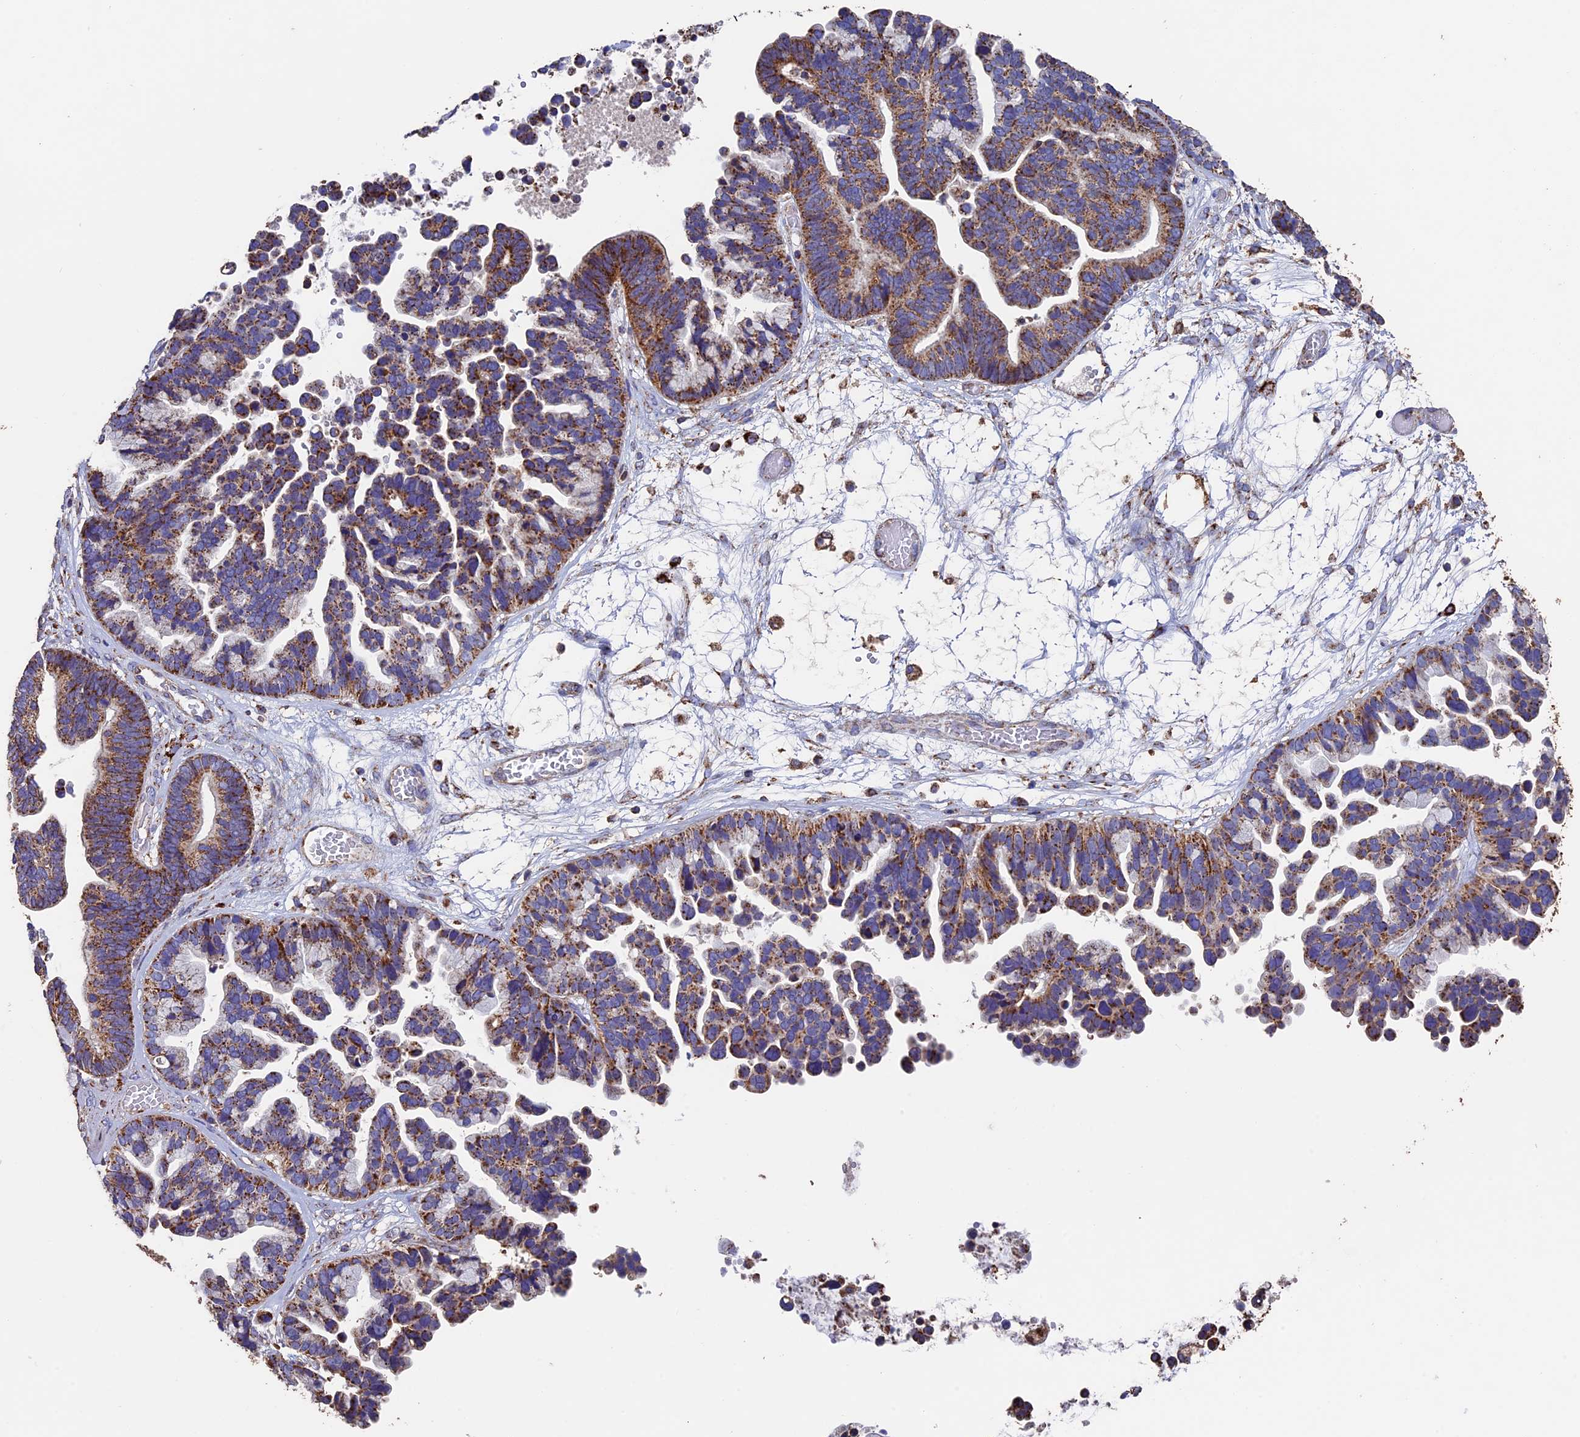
{"staining": {"intensity": "moderate", "quantity": ">75%", "location": "cytoplasmic/membranous"}, "tissue": "ovarian cancer", "cell_type": "Tumor cells", "image_type": "cancer", "snomed": [{"axis": "morphology", "description": "Cystadenocarcinoma, serous, NOS"}, {"axis": "topography", "description": "Ovary"}], "caption": "There is medium levels of moderate cytoplasmic/membranous staining in tumor cells of serous cystadenocarcinoma (ovarian), as demonstrated by immunohistochemical staining (brown color).", "gene": "ADAT1", "patient": {"sex": "female", "age": 56}}